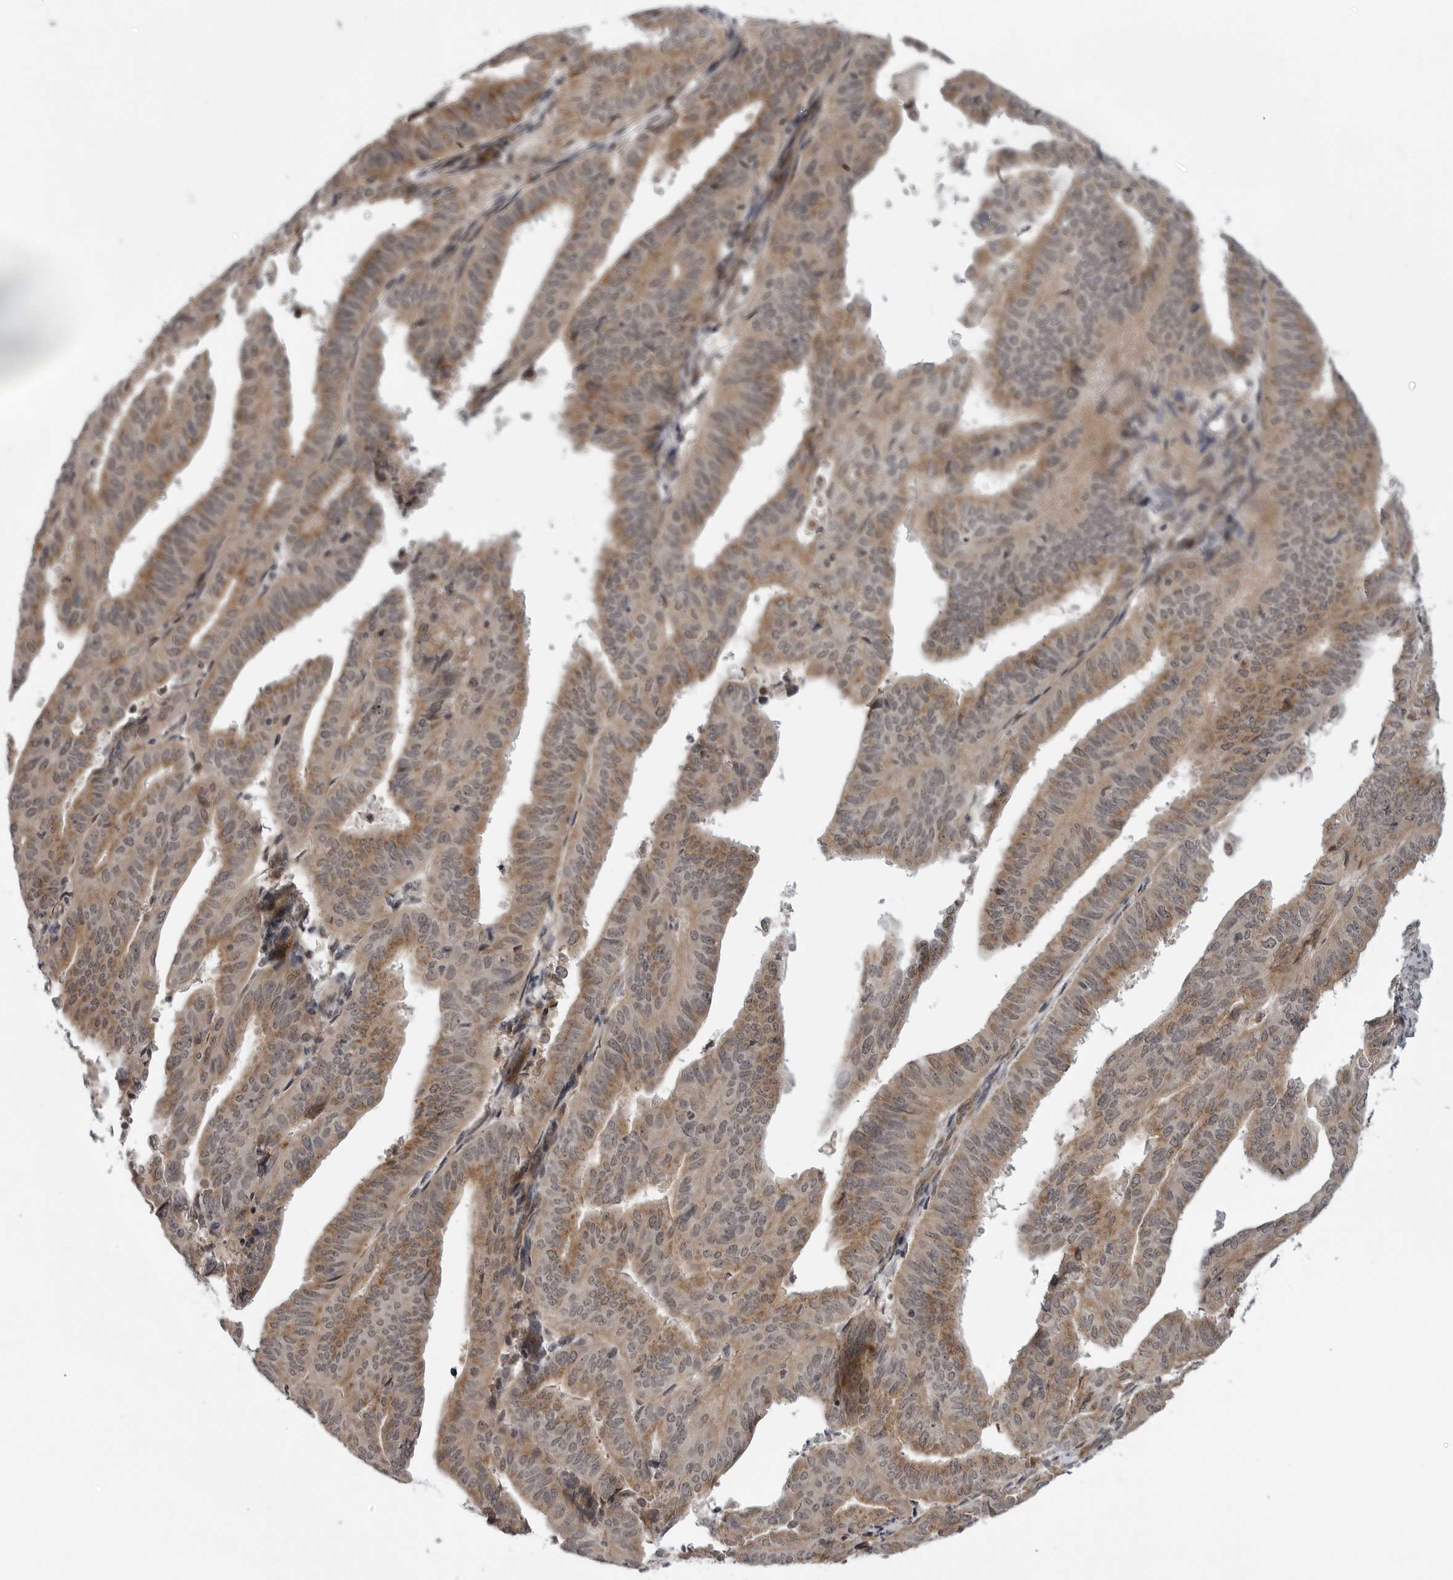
{"staining": {"intensity": "moderate", "quantity": ">75%", "location": "cytoplasmic/membranous,nuclear"}, "tissue": "endometrial cancer", "cell_type": "Tumor cells", "image_type": "cancer", "snomed": [{"axis": "morphology", "description": "Adenocarcinoma, NOS"}, {"axis": "topography", "description": "Uterus"}], "caption": "Brown immunohistochemical staining in endometrial adenocarcinoma shows moderate cytoplasmic/membranous and nuclear staining in about >75% of tumor cells. The protein of interest is stained brown, and the nuclei are stained in blue (DAB IHC with brightfield microscopy, high magnification).", "gene": "LRRC45", "patient": {"sex": "female", "age": 77}}